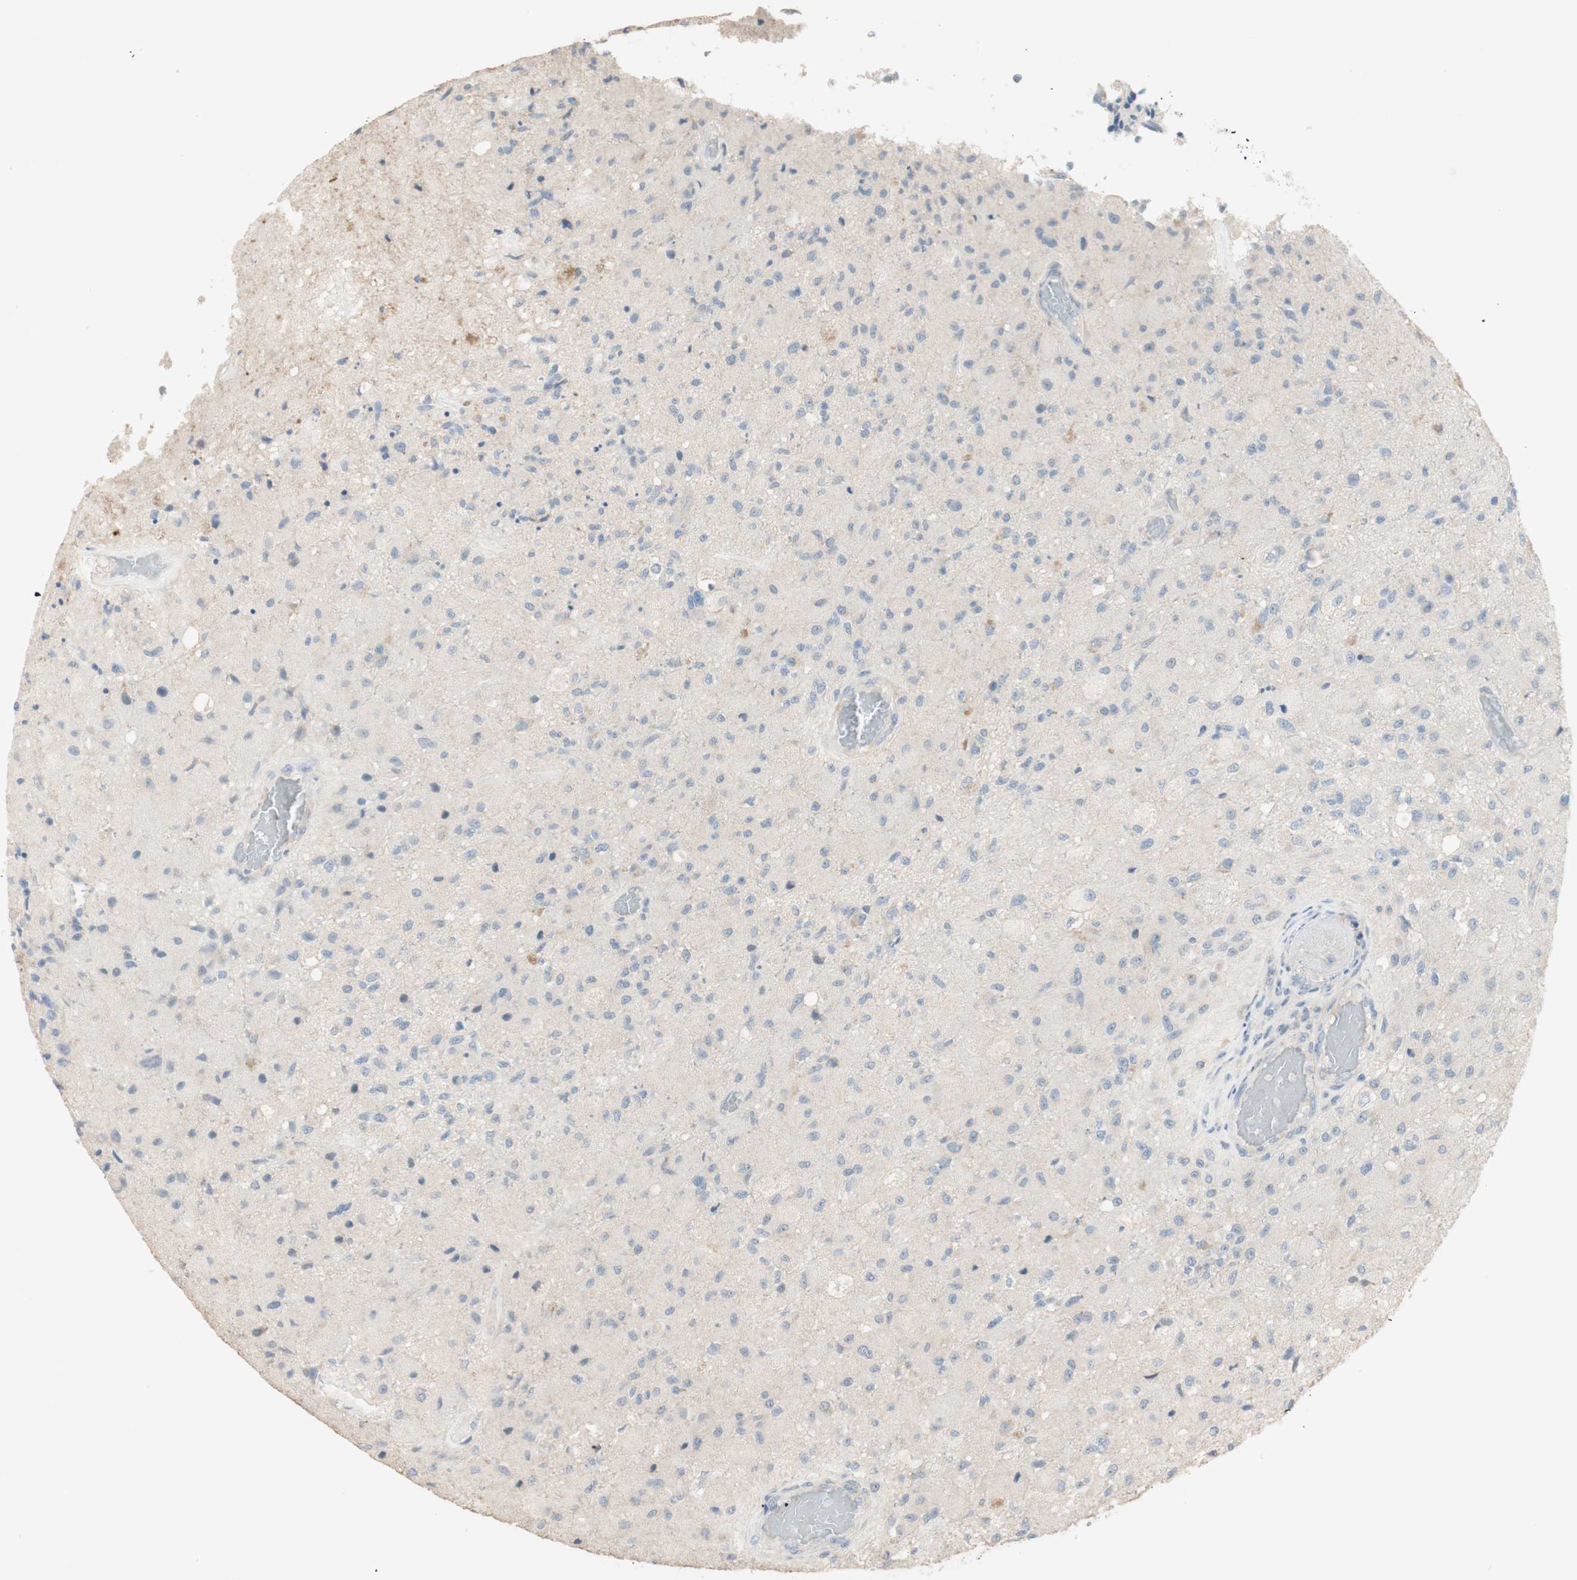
{"staining": {"intensity": "negative", "quantity": "none", "location": "none"}, "tissue": "glioma", "cell_type": "Tumor cells", "image_type": "cancer", "snomed": [{"axis": "morphology", "description": "Normal tissue, NOS"}, {"axis": "morphology", "description": "Glioma, malignant, High grade"}, {"axis": "topography", "description": "Cerebral cortex"}], "caption": "This is an immunohistochemistry histopathology image of malignant high-grade glioma. There is no expression in tumor cells.", "gene": "MANEA", "patient": {"sex": "male", "age": 77}}